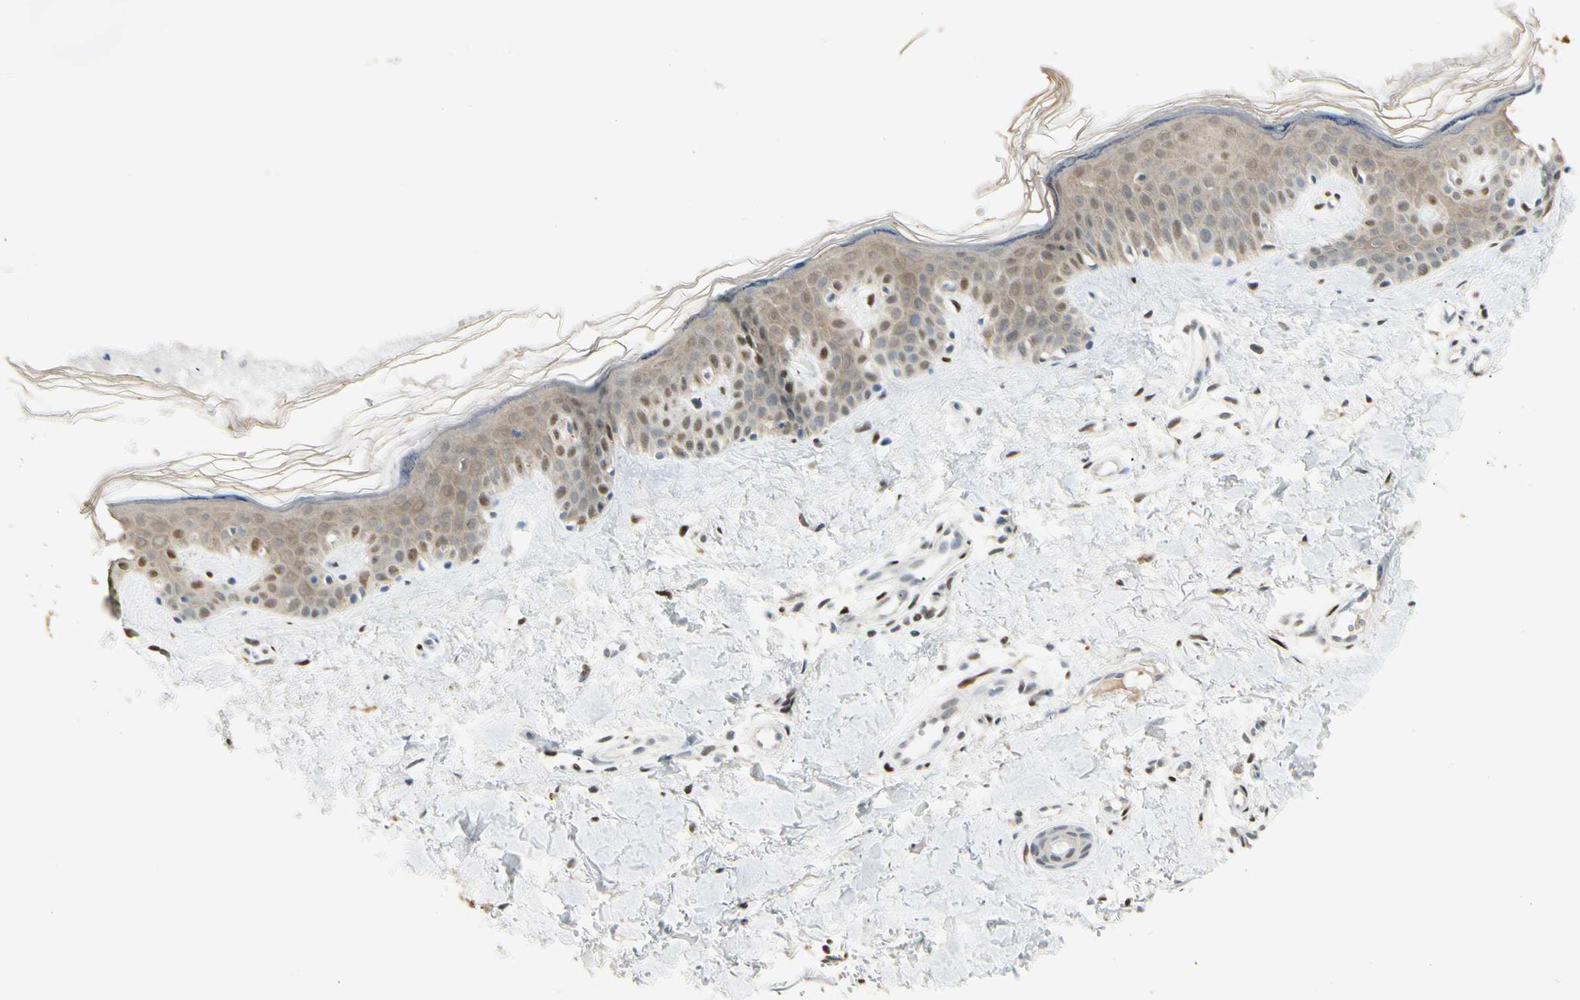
{"staining": {"intensity": "strong", "quantity": ">75%", "location": "cytoplasmic/membranous,nuclear"}, "tissue": "skin", "cell_type": "Fibroblasts", "image_type": "normal", "snomed": [{"axis": "morphology", "description": "Normal tissue, NOS"}, {"axis": "topography", "description": "Skin"}], "caption": "Immunohistochemistry (DAB) staining of normal skin reveals strong cytoplasmic/membranous,nuclear protein positivity in approximately >75% of fibroblasts.", "gene": "ATXN1", "patient": {"sex": "male", "age": 67}}